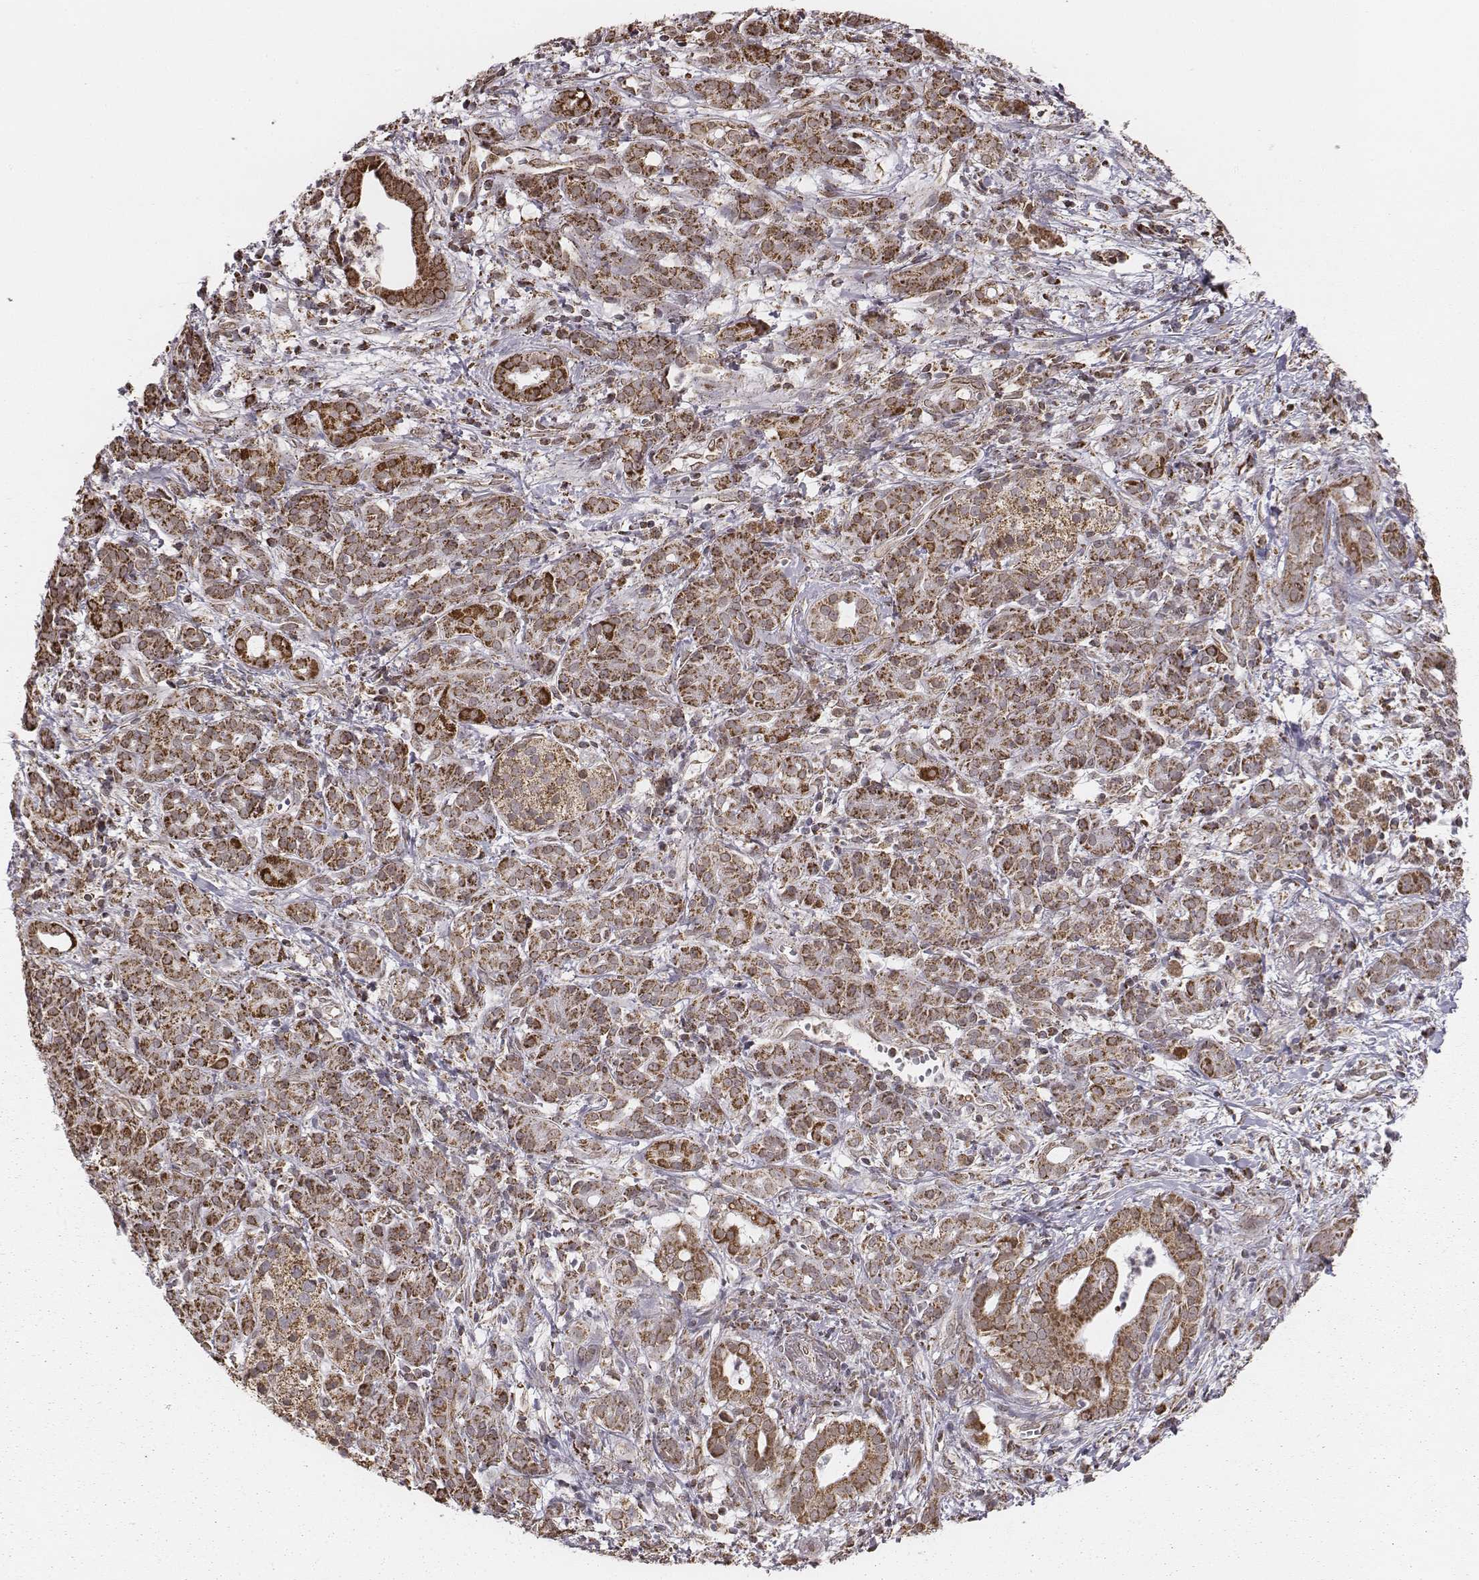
{"staining": {"intensity": "moderate", "quantity": ">75%", "location": "cytoplasmic/membranous"}, "tissue": "pancreatic cancer", "cell_type": "Tumor cells", "image_type": "cancer", "snomed": [{"axis": "morphology", "description": "Adenocarcinoma, NOS"}, {"axis": "topography", "description": "Pancreas"}], "caption": "A histopathology image of human pancreatic adenocarcinoma stained for a protein shows moderate cytoplasmic/membranous brown staining in tumor cells.", "gene": "ACOT2", "patient": {"sex": "male", "age": 61}}